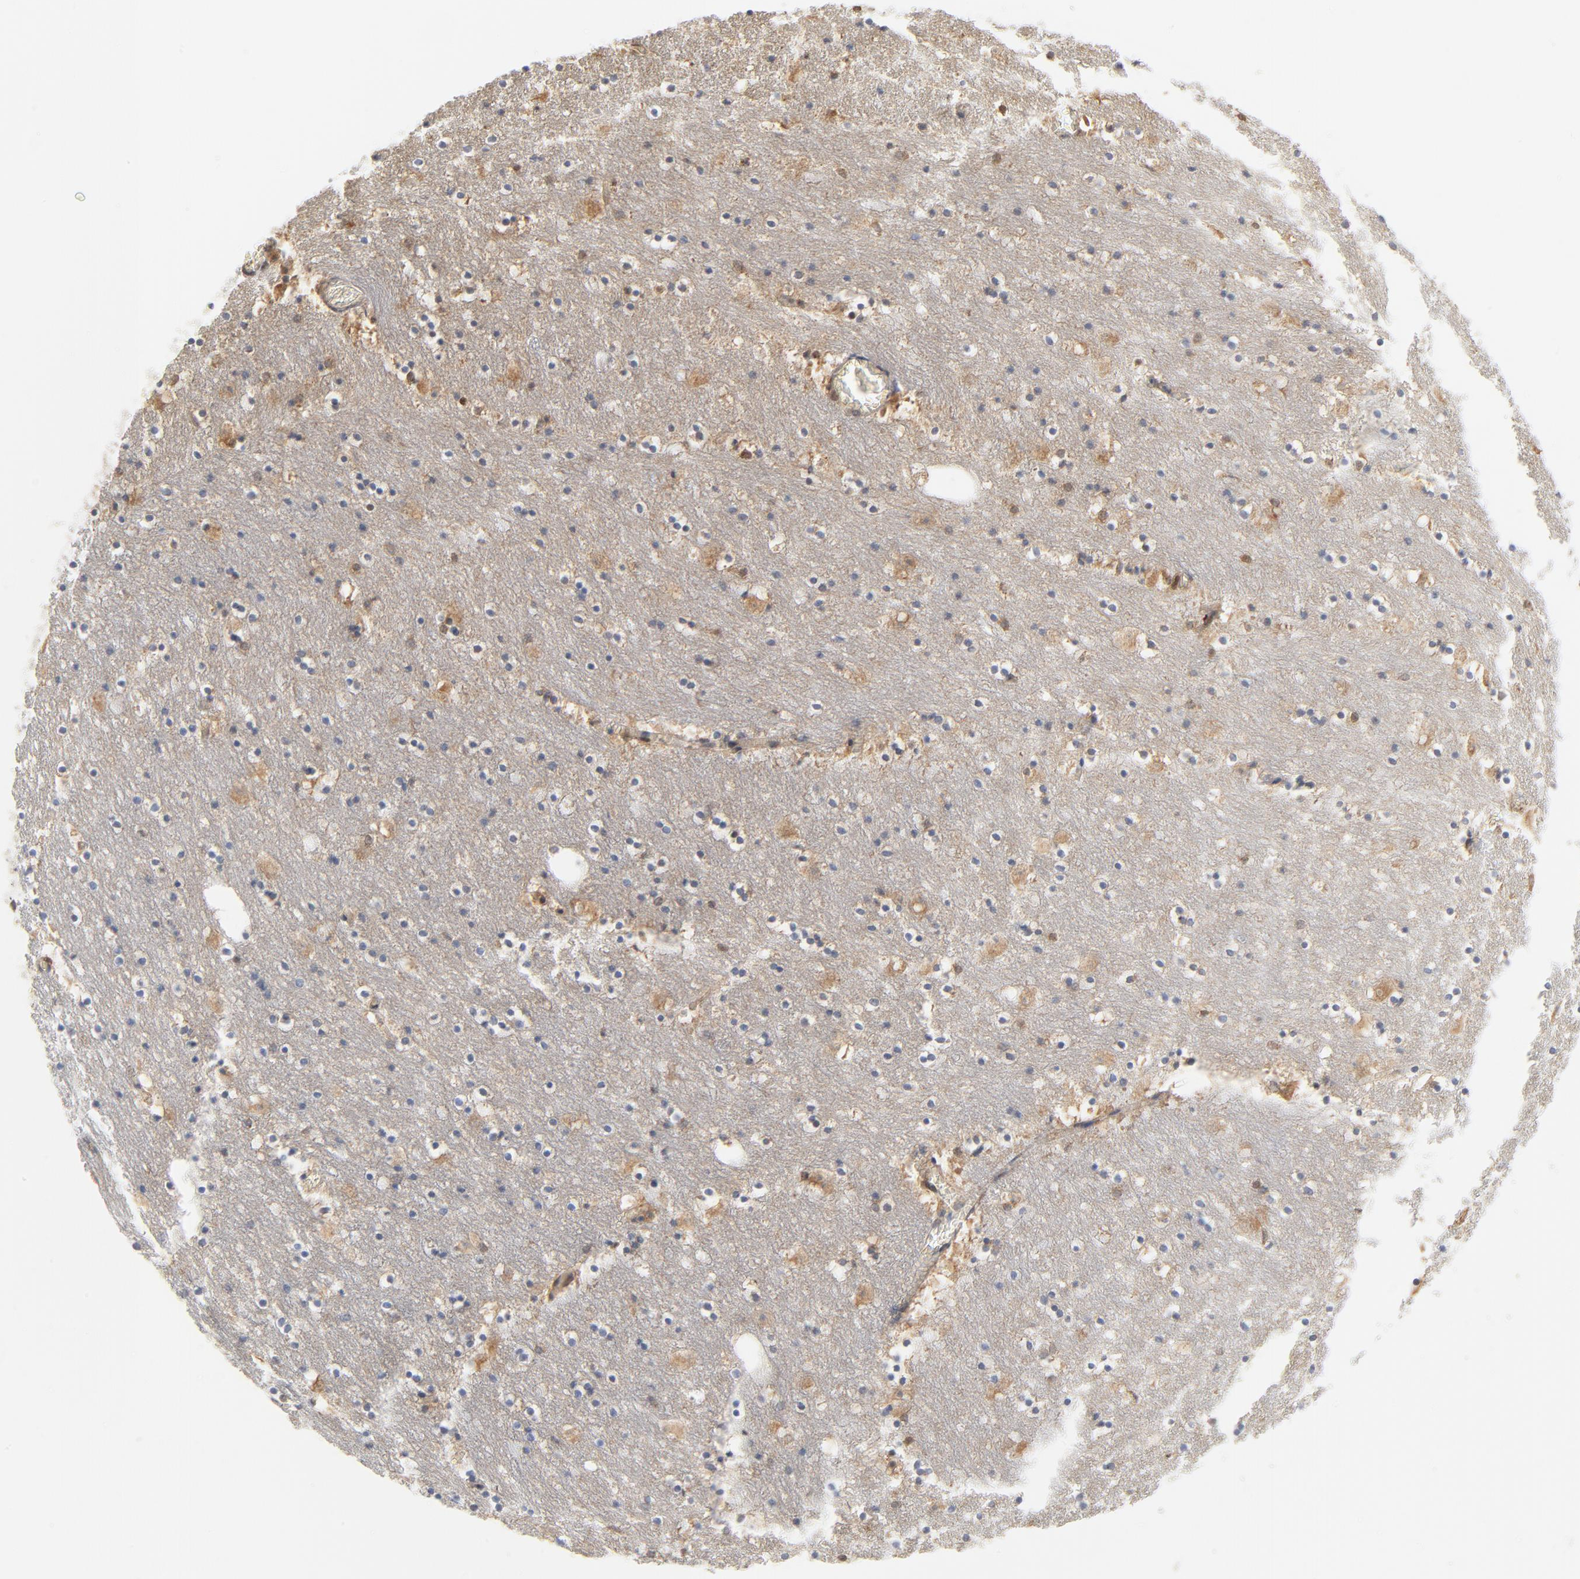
{"staining": {"intensity": "weak", "quantity": "25%-75%", "location": "cytoplasmic/membranous"}, "tissue": "caudate", "cell_type": "Glial cells", "image_type": "normal", "snomed": [{"axis": "morphology", "description": "Normal tissue, NOS"}, {"axis": "topography", "description": "Lateral ventricle wall"}], "caption": "High-power microscopy captured an immunohistochemistry image of unremarkable caudate, revealing weak cytoplasmic/membranous staining in approximately 25%-75% of glial cells.", "gene": "EPCAM", "patient": {"sex": "male", "age": 45}}